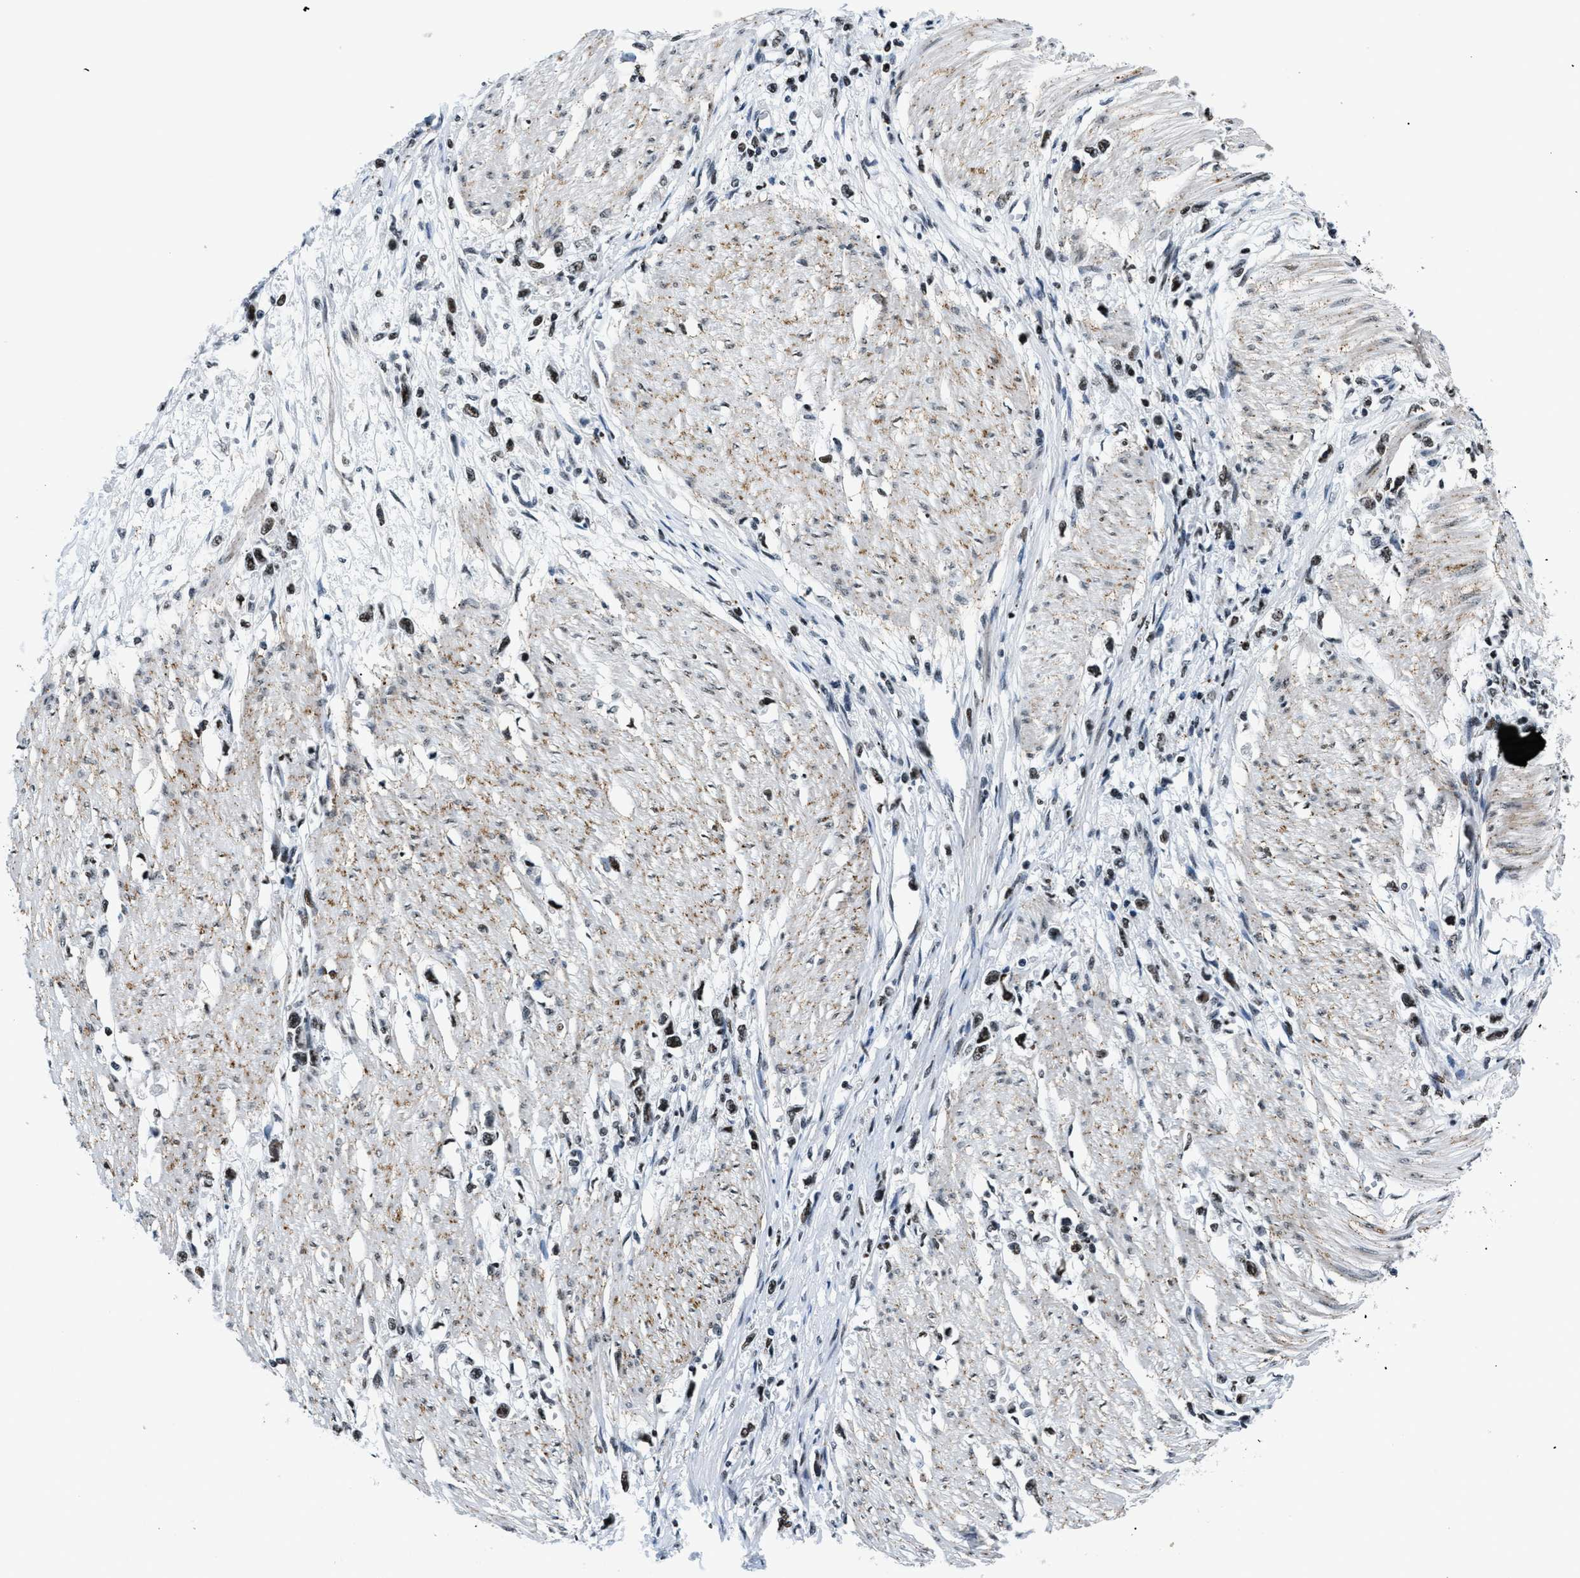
{"staining": {"intensity": "strong", "quantity": ">75%", "location": "nuclear"}, "tissue": "stomach cancer", "cell_type": "Tumor cells", "image_type": "cancer", "snomed": [{"axis": "morphology", "description": "Adenocarcinoma, NOS"}, {"axis": "topography", "description": "Stomach"}], "caption": "High-power microscopy captured an immunohistochemistry (IHC) histopathology image of stomach cancer, revealing strong nuclear expression in about >75% of tumor cells.", "gene": "SMARCB1", "patient": {"sex": "female", "age": 59}}